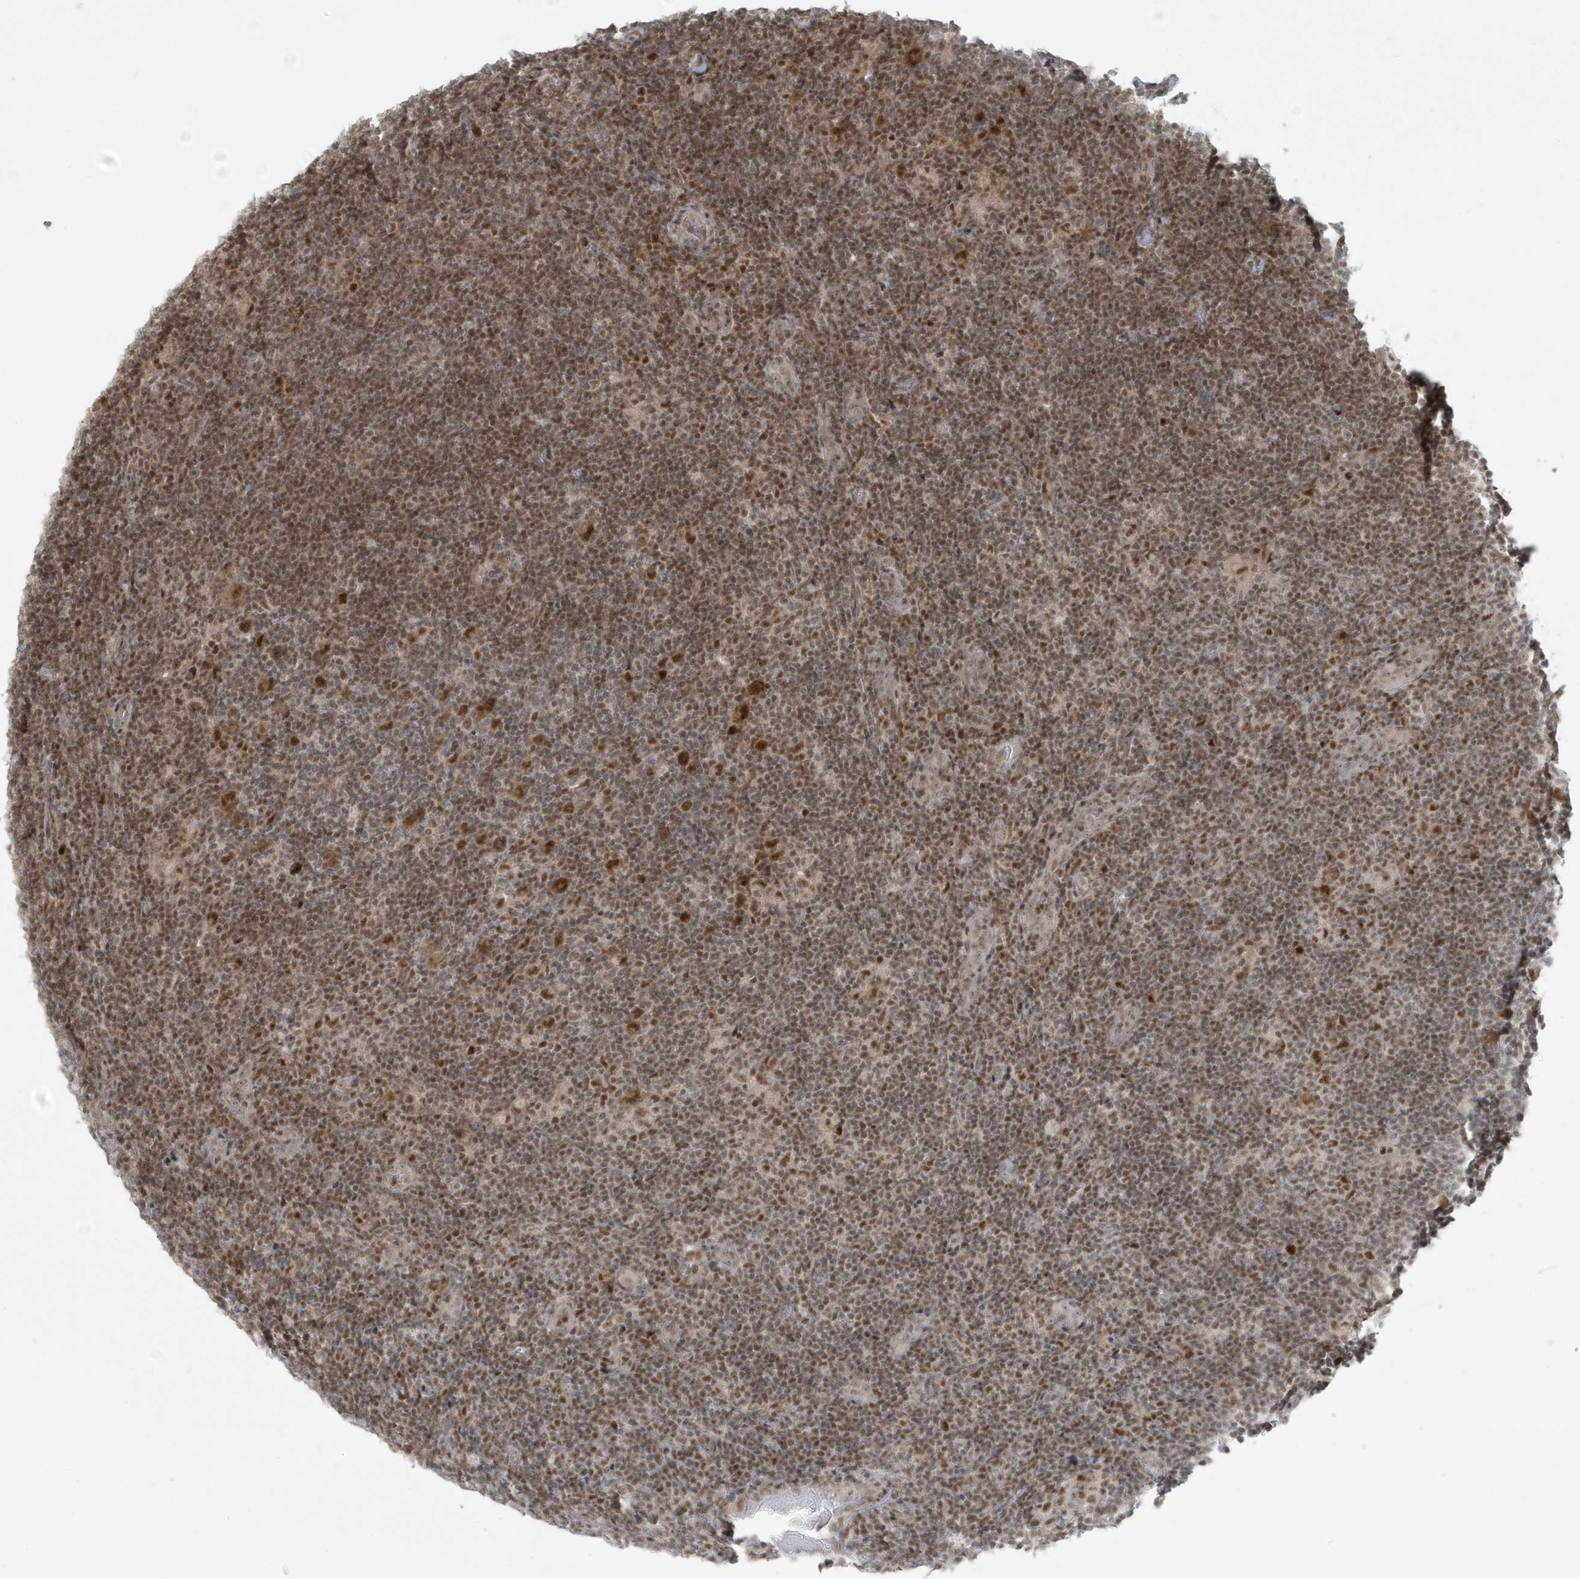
{"staining": {"intensity": "strong", "quantity": ">75%", "location": "nuclear"}, "tissue": "lymphoma", "cell_type": "Tumor cells", "image_type": "cancer", "snomed": [{"axis": "morphology", "description": "Hodgkin's disease, NOS"}, {"axis": "topography", "description": "Lymph node"}], "caption": "Tumor cells show strong nuclear expression in approximately >75% of cells in Hodgkin's disease.", "gene": "C1orf52", "patient": {"sex": "female", "age": 57}}